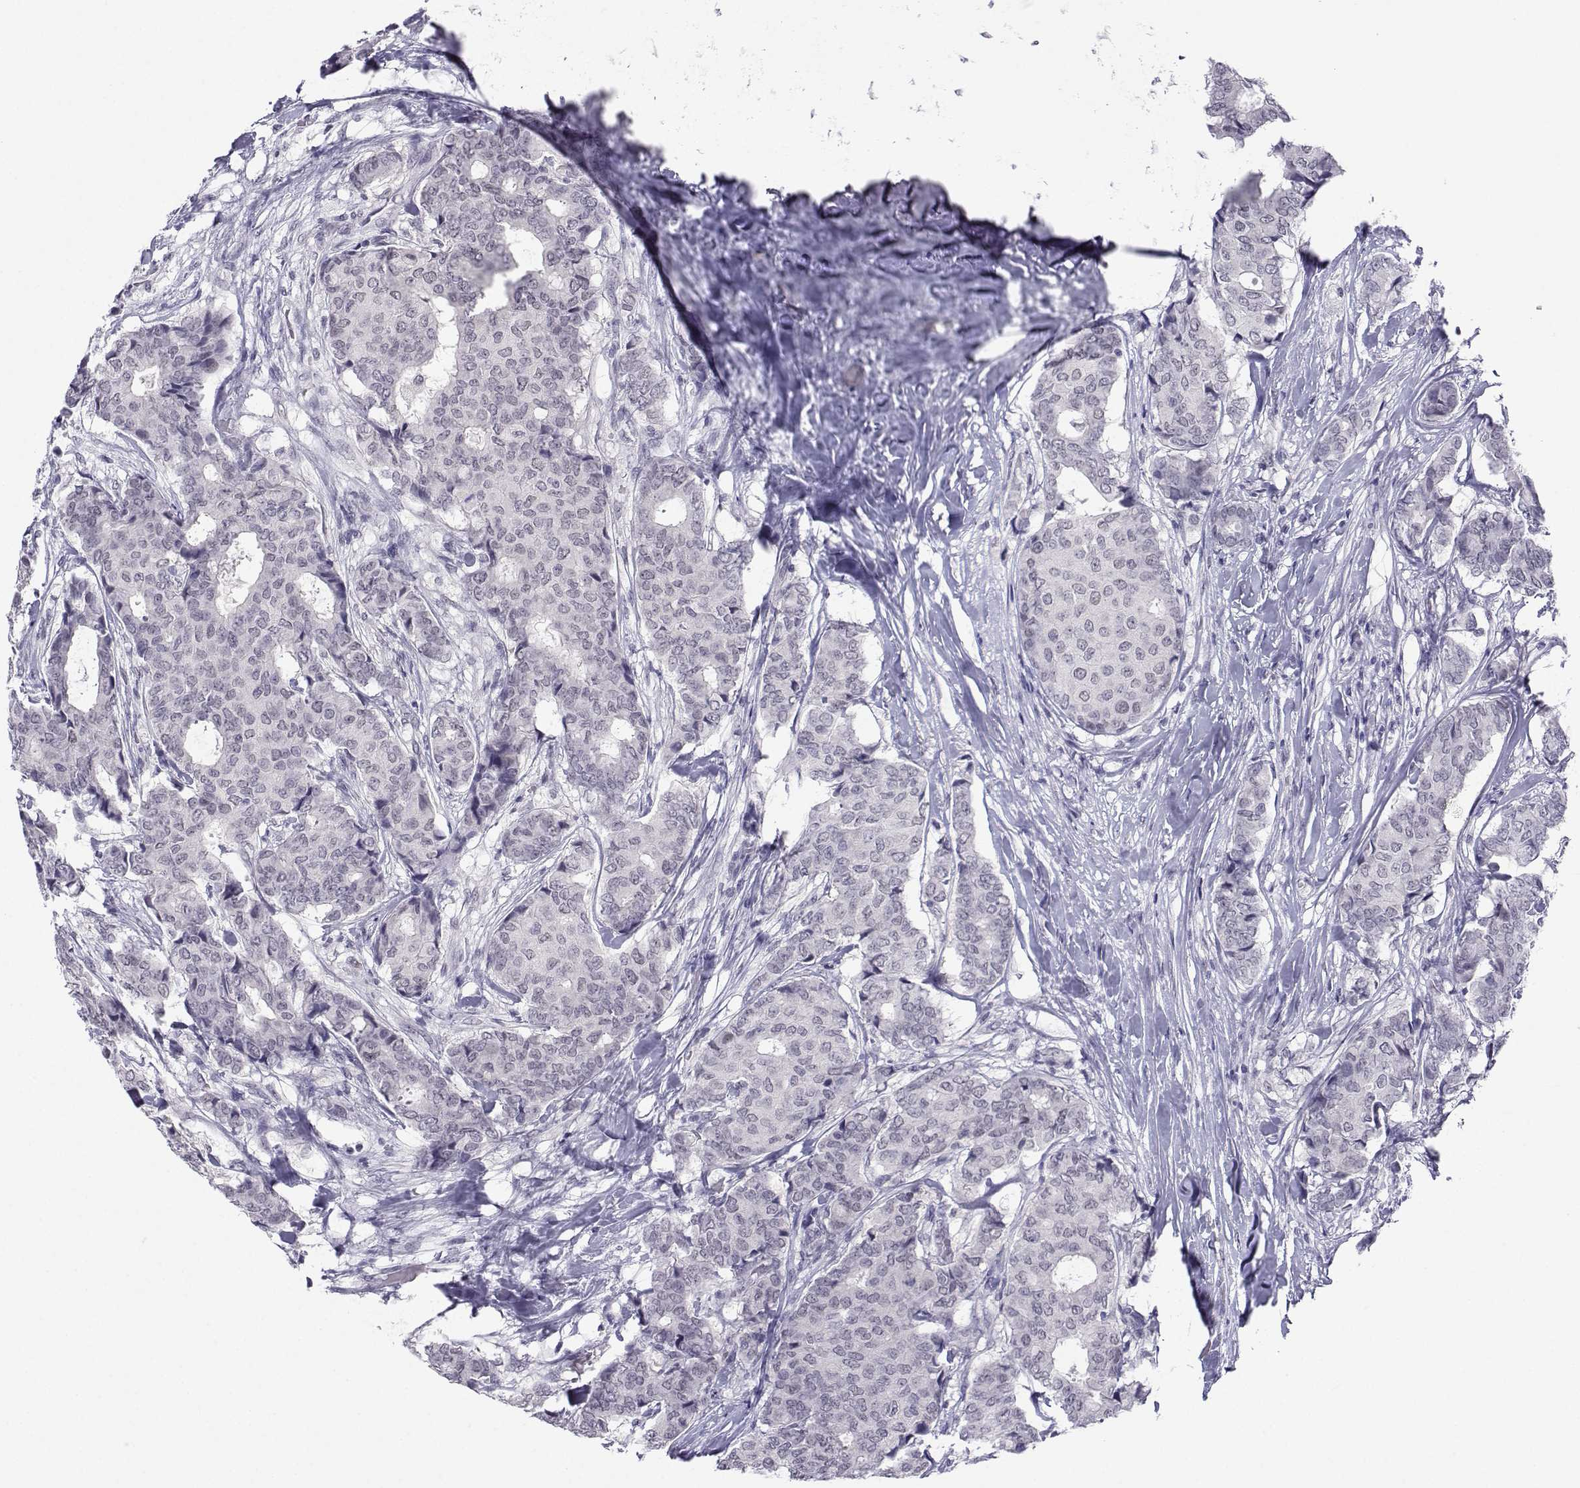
{"staining": {"intensity": "negative", "quantity": "none", "location": "none"}, "tissue": "breast cancer", "cell_type": "Tumor cells", "image_type": "cancer", "snomed": [{"axis": "morphology", "description": "Duct carcinoma"}, {"axis": "topography", "description": "Breast"}], "caption": "High magnification brightfield microscopy of breast cancer (infiltrating ductal carcinoma) stained with DAB (brown) and counterstained with hematoxylin (blue): tumor cells show no significant positivity.", "gene": "MED26", "patient": {"sex": "female", "age": 75}}